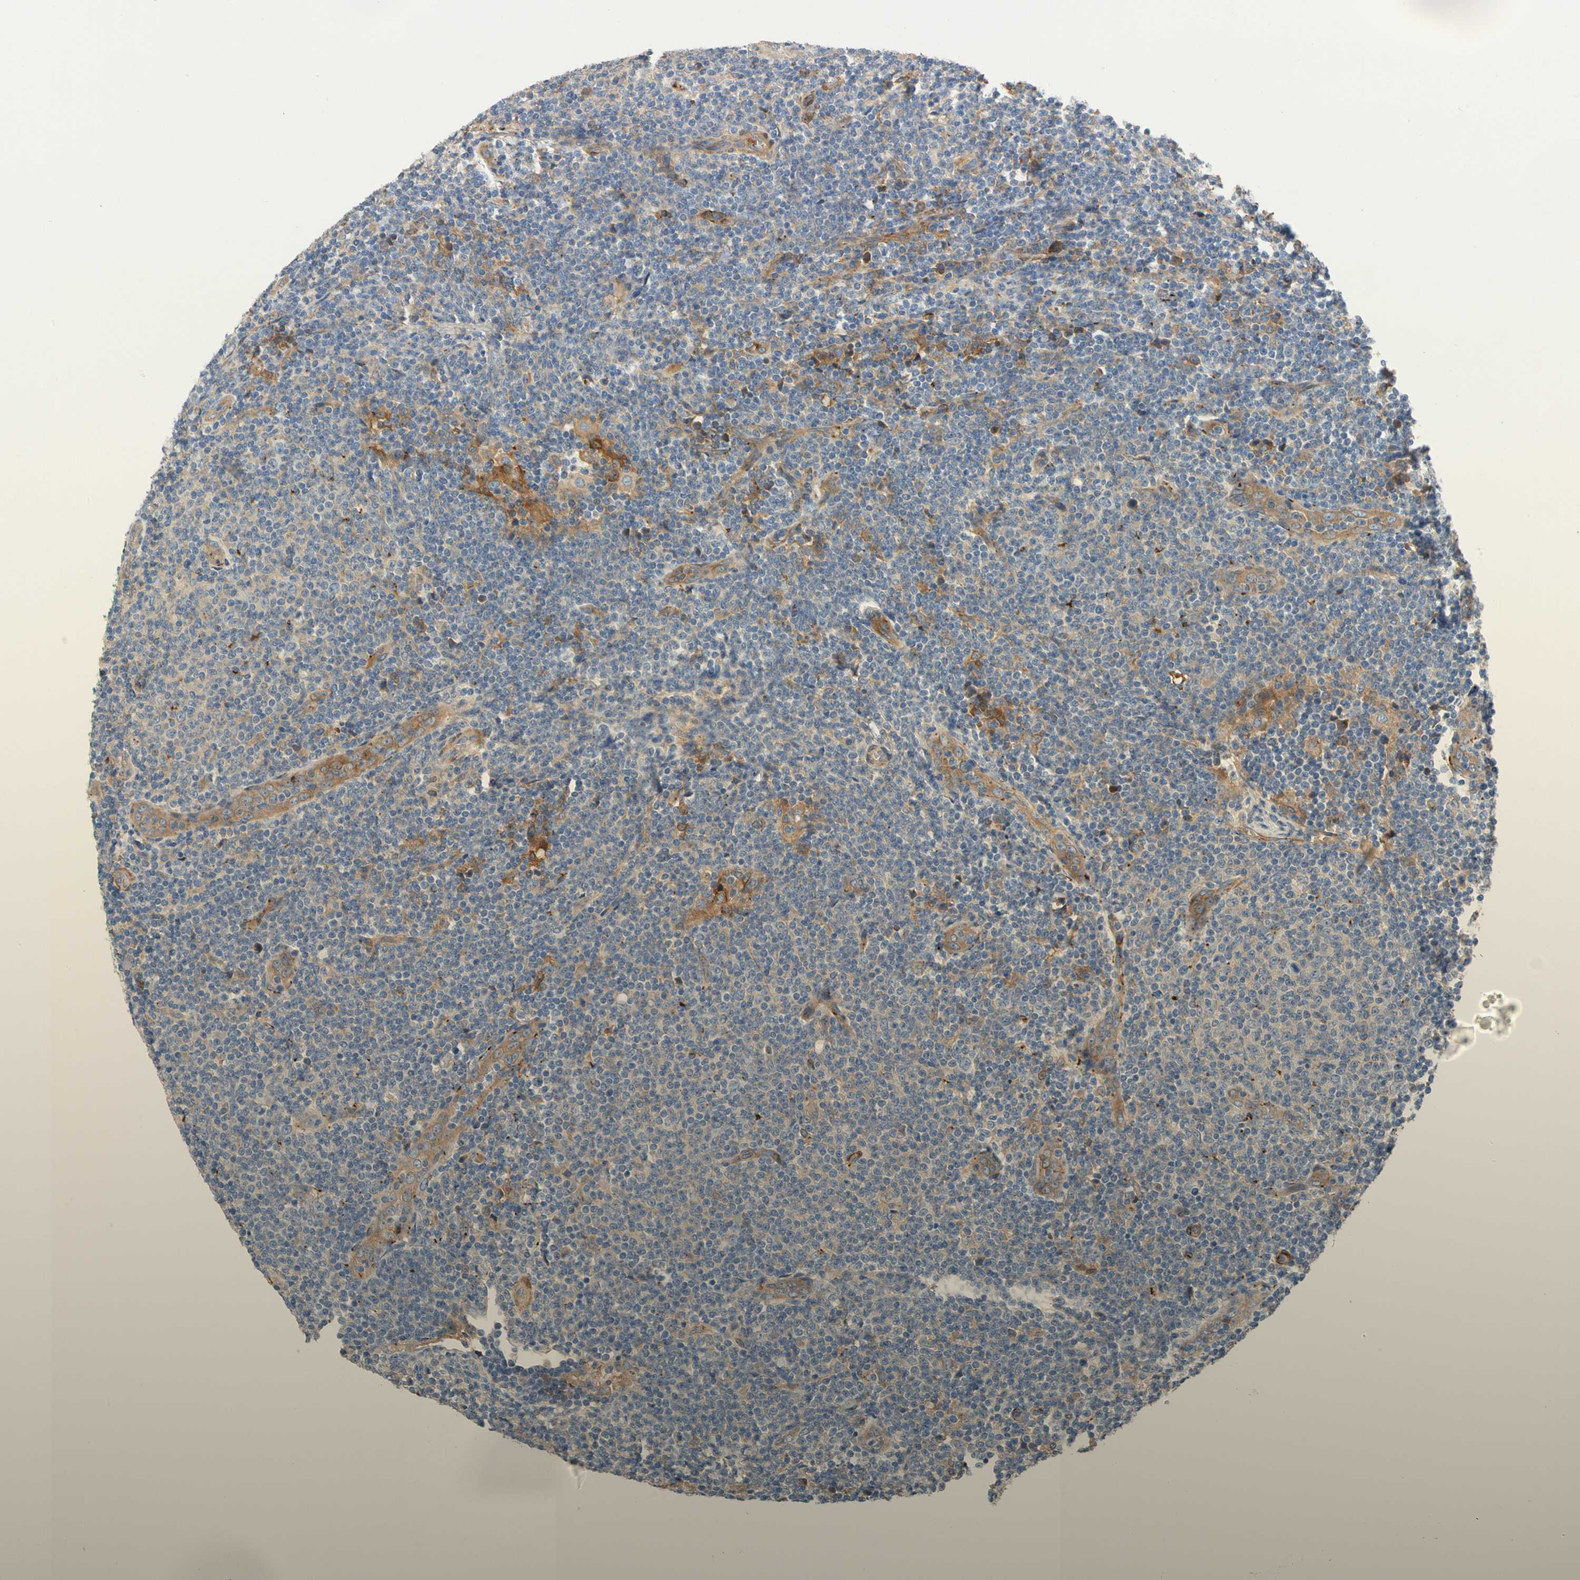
{"staining": {"intensity": "negative", "quantity": "none", "location": "none"}, "tissue": "lymphoma", "cell_type": "Tumor cells", "image_type": "cancer", "snomed": [{"axis": "morphology", "description": "Malignant lymphoma, non-Hodgkin's type, Low grade"}, {"axis": "topography", "description": "Lymph node"}], "caption": "The photomicrograph reveals no significant expression in tumor cells of malignant lymphoma, non-Hodgkin's type (low-grade).", "gene": "ENTREP3", "patient": {"sex": "male", "age": 66}}